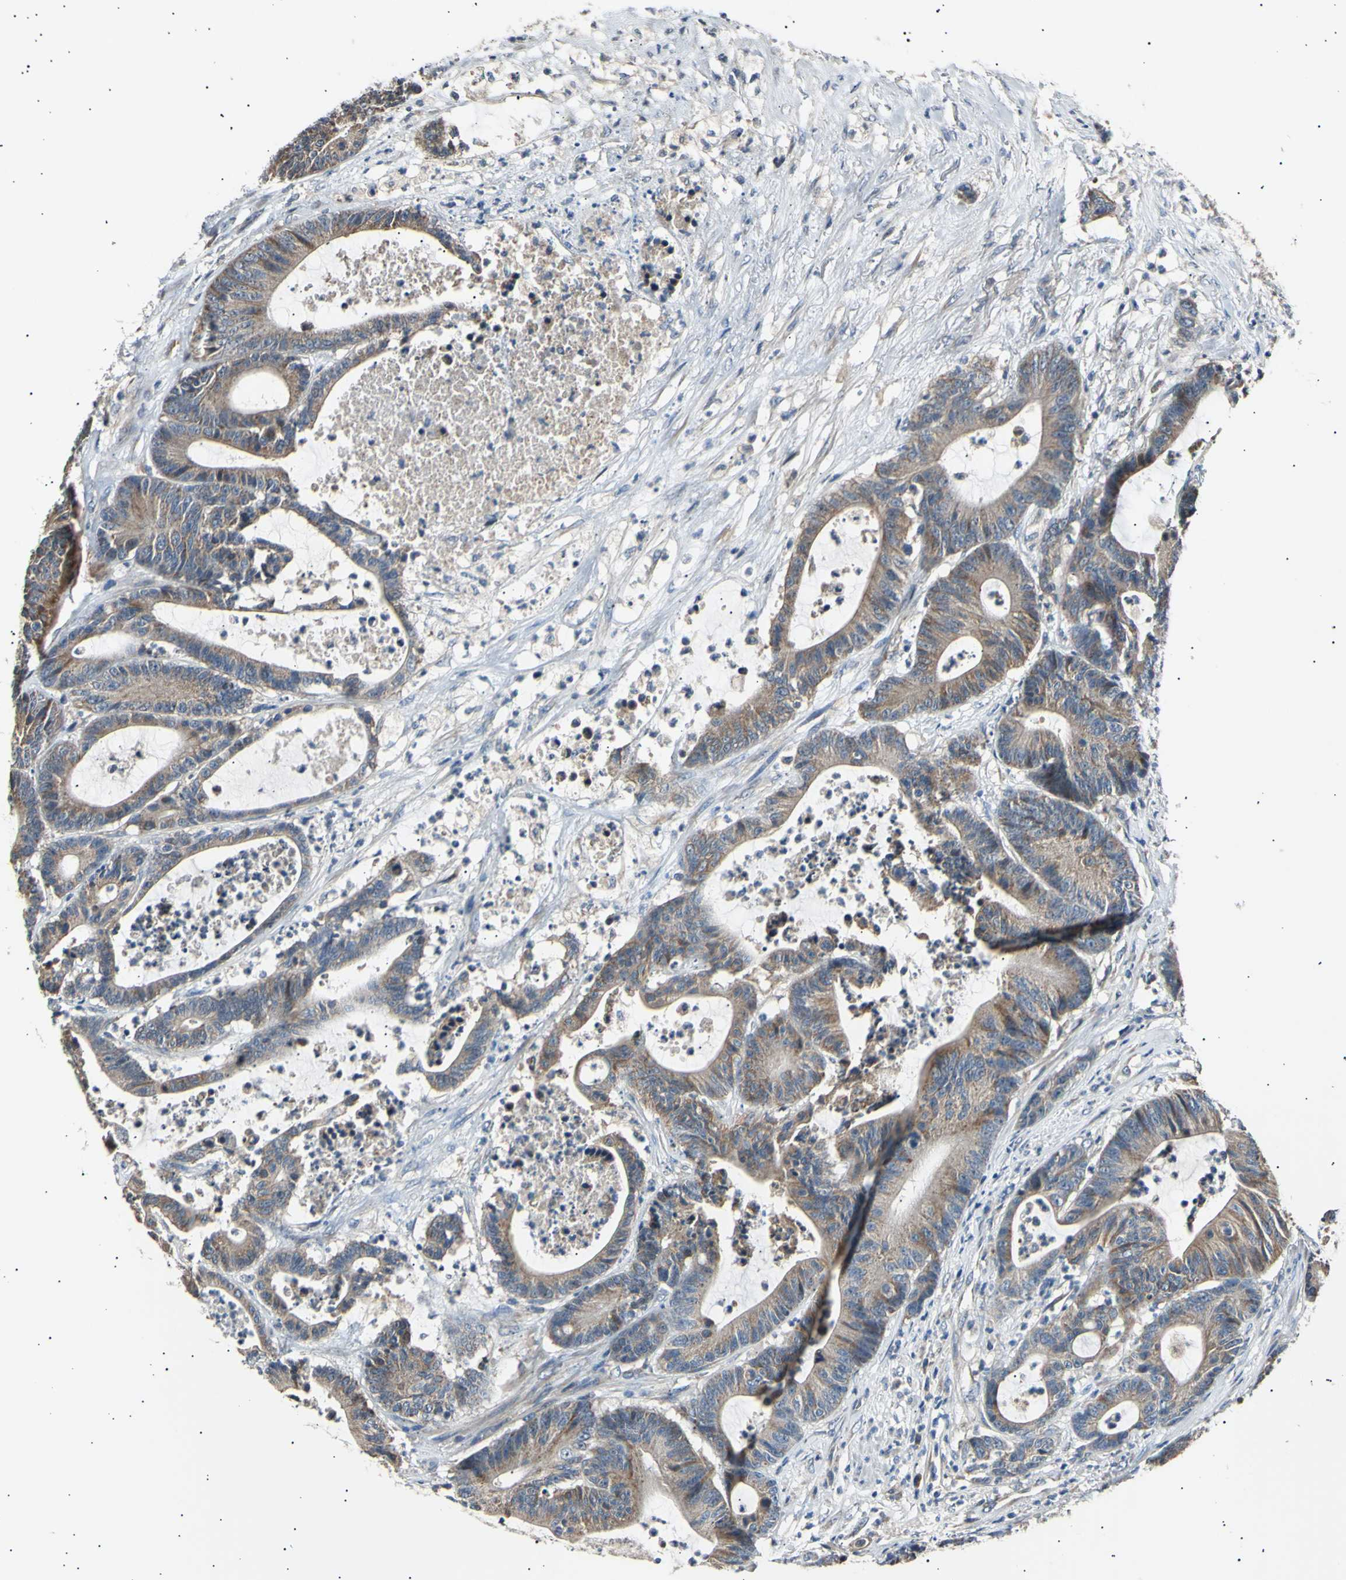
{"staining": {"intensity": "moderate", "quantity": ">75%", "location": "cytoplasmic/membranous"}, "tissue": "colorectal cancer", "cell_type": "Tumor cells", "image_type": "cancer", "snomed": [{"axis": "morphology", "description": "Adenocarcinoma, NOS"}, {"axis": "topography", "description": "Colon"}], "caption": "Immunohistochemistry histopathology image of colorectal adenocarcinoma stained for a protein (brown), which reveals medium levels of moderate cytoplasmic/membranous expression in about >75% of tumor cells.", "gene": "ITGA6", "patient": {"sex": "female", "age": 84}}